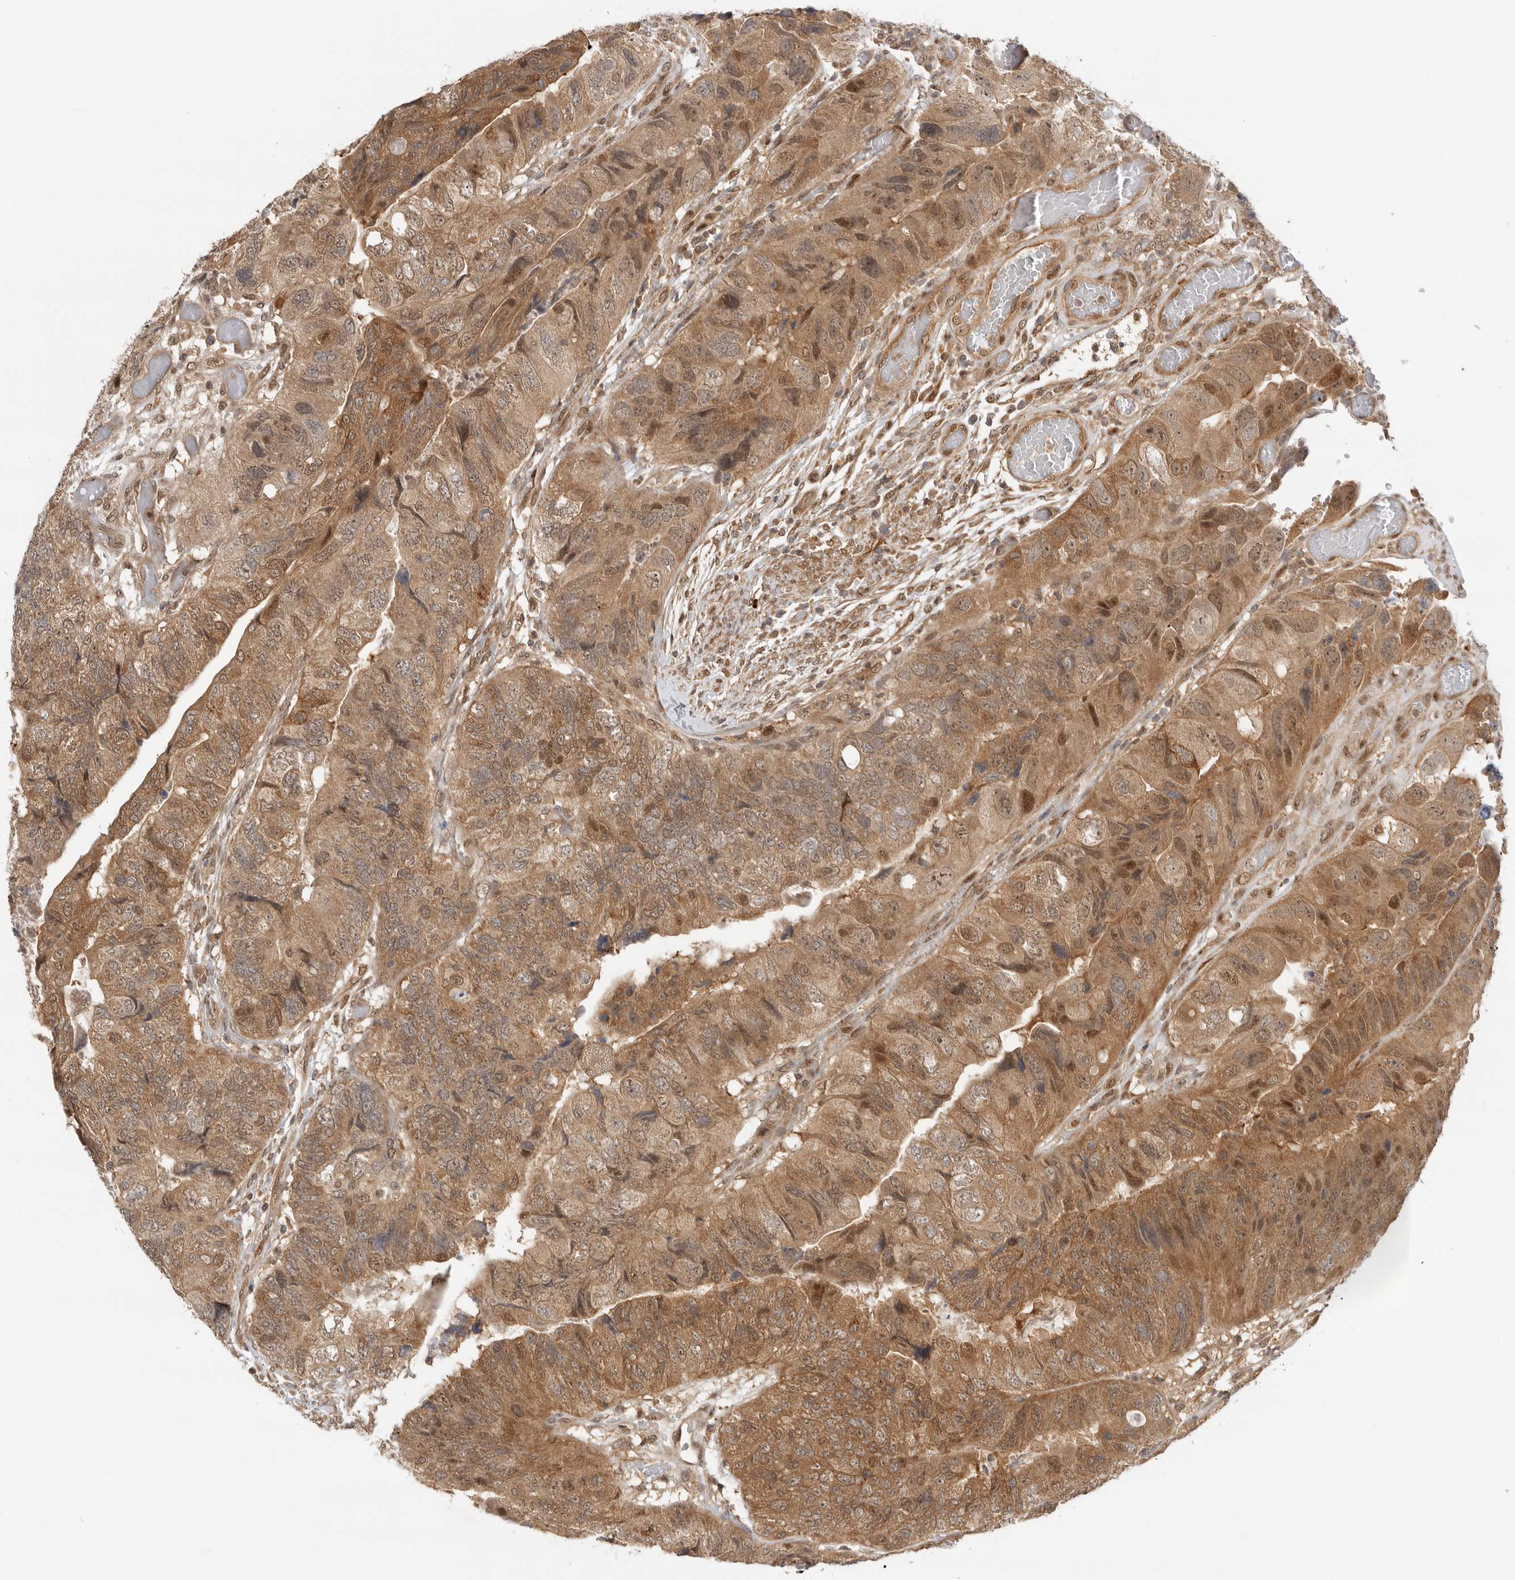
{"staining": {"intensity": "moderate", "quantity": ">75%", "location": "cytoplasmic/membranous"}, "tissue": "colorectal cancer", "cell_type": "Tumor cells", "image_type": "cancer", "snomed": [{"axis": "morphology", "description": "Adenocarcinoma, NOS"}, {"axis": "topography", "description": "Rectum"}], "caption": "Colorectal cancer (adenocarcinoma) tissue displays moderate cytoplasmic/membranous positivity in approximately >75% of tumor cells, visualized by immunohistochemistry. The staining was performed using DAB to visualize the protein expression in brown, while the nuclei were stained in blue with hematoxylin (Magnification: 20x).", "gene": "DCAF8", "patient": {"sex": "male", "age": 63}}